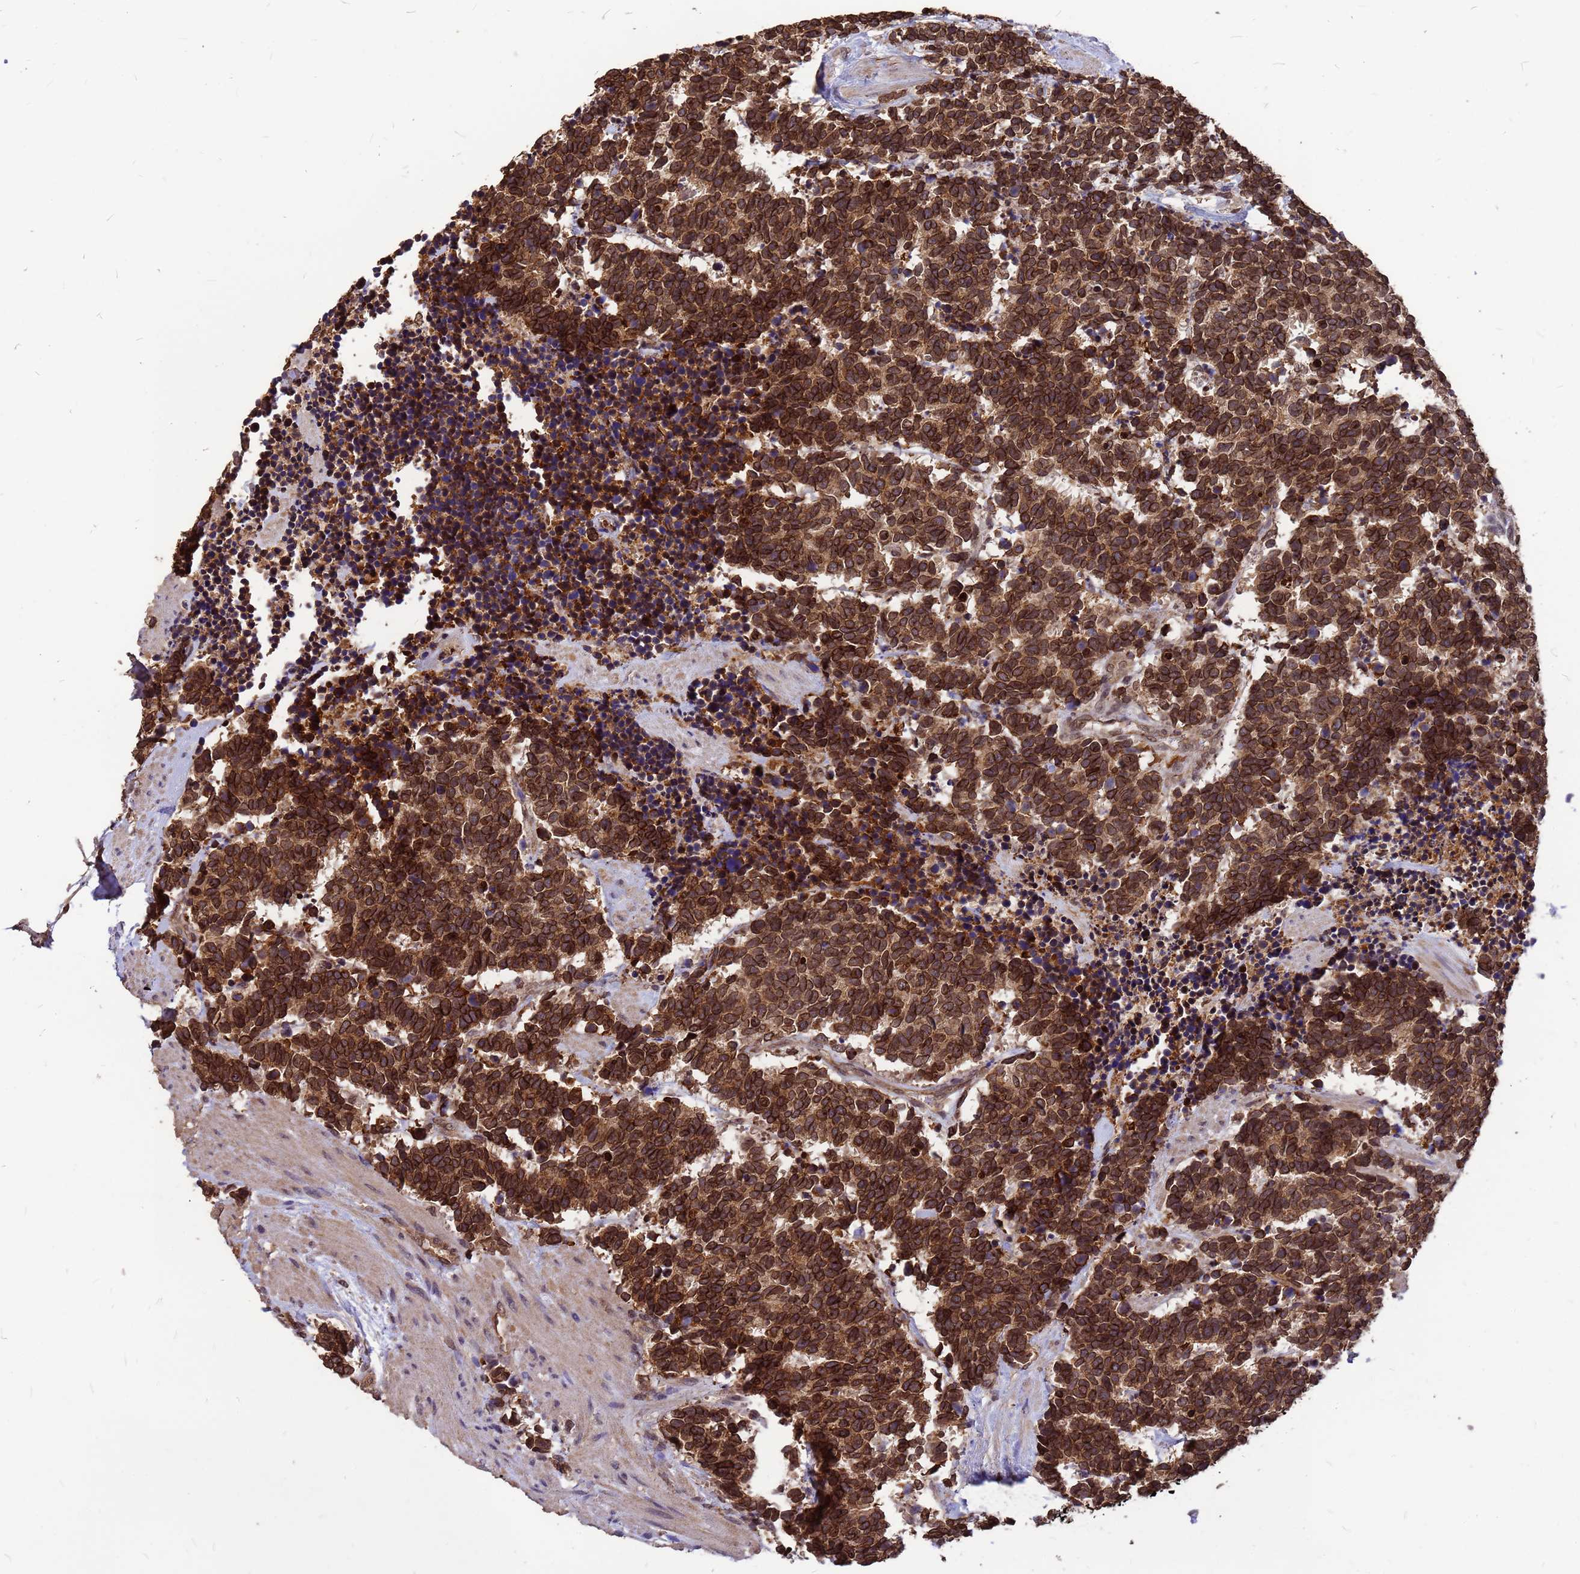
{"staining": {"intensity": "strong", "quantity": ">75%", "location": "cytoplasmic/membranous,nuclear"}, "tissue": "carcinoid", "cell_type": "Tumor cells", "image_type": "cancer", "snomed": [{"axis": "morphology", "description": "Carcinoma, NOS"}, {"axis": "morphology", "description": "Carcinoid, malignant, NOS"}, {"axis": "topography", "description": "Prostate"}], "caption": "Carcinoid (malignant) stained for a protein reveals strong cytoplasmic/membranous and nuclear positivity in tumor cells.", "gene": "C1orf35", "patient": {"sex": "male", "age": 57}}